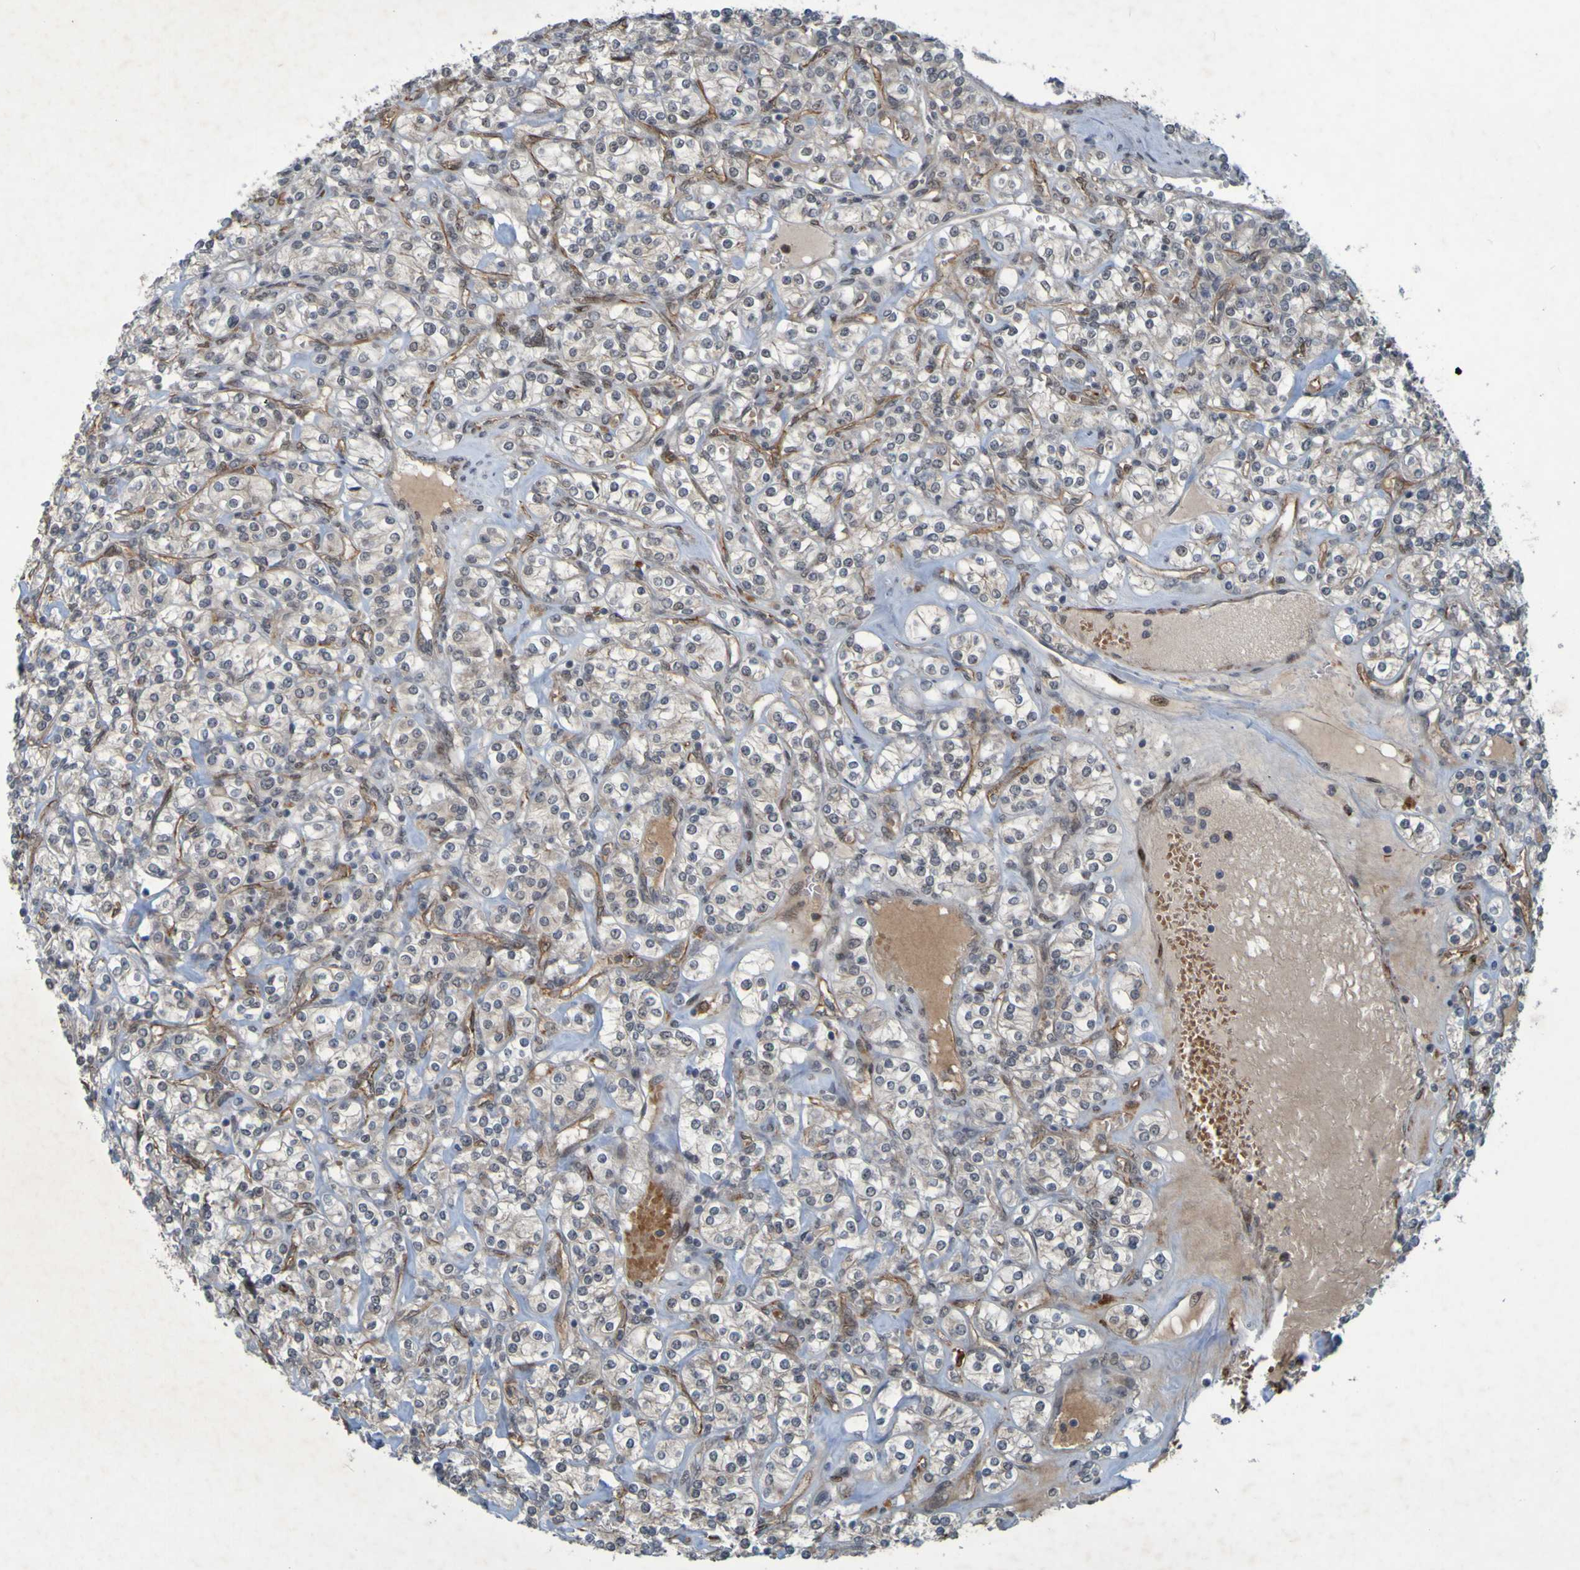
{"staining": {"intensity": "negative", "quantity": "none", "location": "none"}, "tissue": "renal cancer", "cell_type": "Tumor cells", "image_type": "cancer", "snomed": [{"axis": "morphology", "description": "Adenocarcinoma, NOS"}, {"axis": "topography", "description": "Kidney"}], "caption": "Tumor cells are negative for protein expression in human renal cancer (adenocarcinoma).", "gene": "MCPH1", "patient": {"sex": "male", "age": 77}}